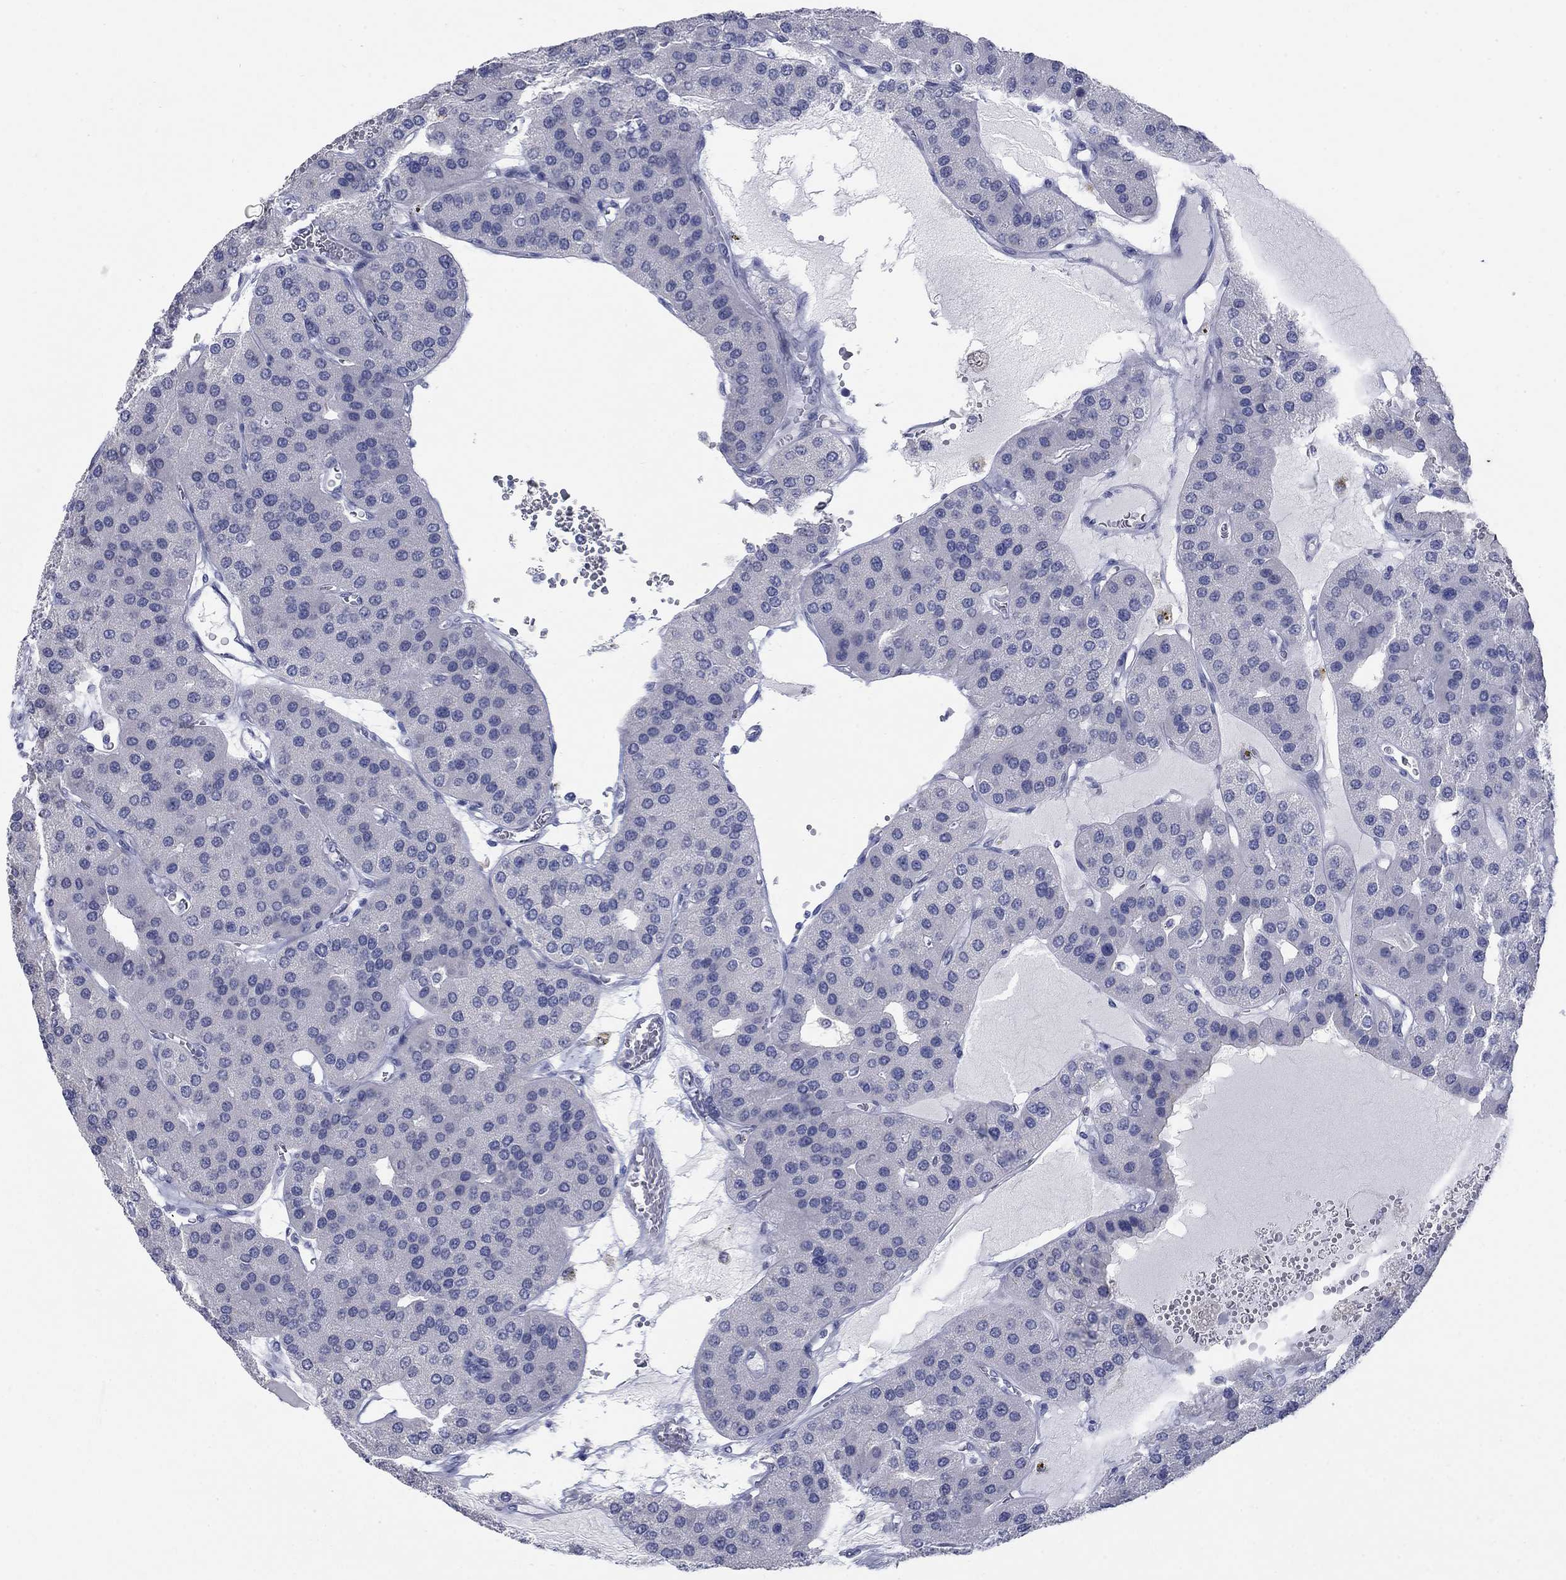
{"staining": {"intensity": "negative", "quantity": "none", "location": "none"}, "tissue": "parathyroid gland", "cell_type": "Glandular cells", "image_type": "normal", "snomed": [{"axis": "morphology", "description": "Normal tissue, NOS"}, {"axis": "morphology", "description": "Adenoma, NOS"}, {"axis": "topography", "description": "Parathyroid gland"}], "caption": "High power microscopy photomicrograph of an IHC histopathology image of unremarkable parathyroid gland, revealing no significant staining in glandular cells. (Brightfield microscopy of DAB (3,3'-diaminobenzidine) immunohistochemistry at high magnification).", "gene": "ATP6V1G2", "patient": {"sex": "female", "age": 86}}